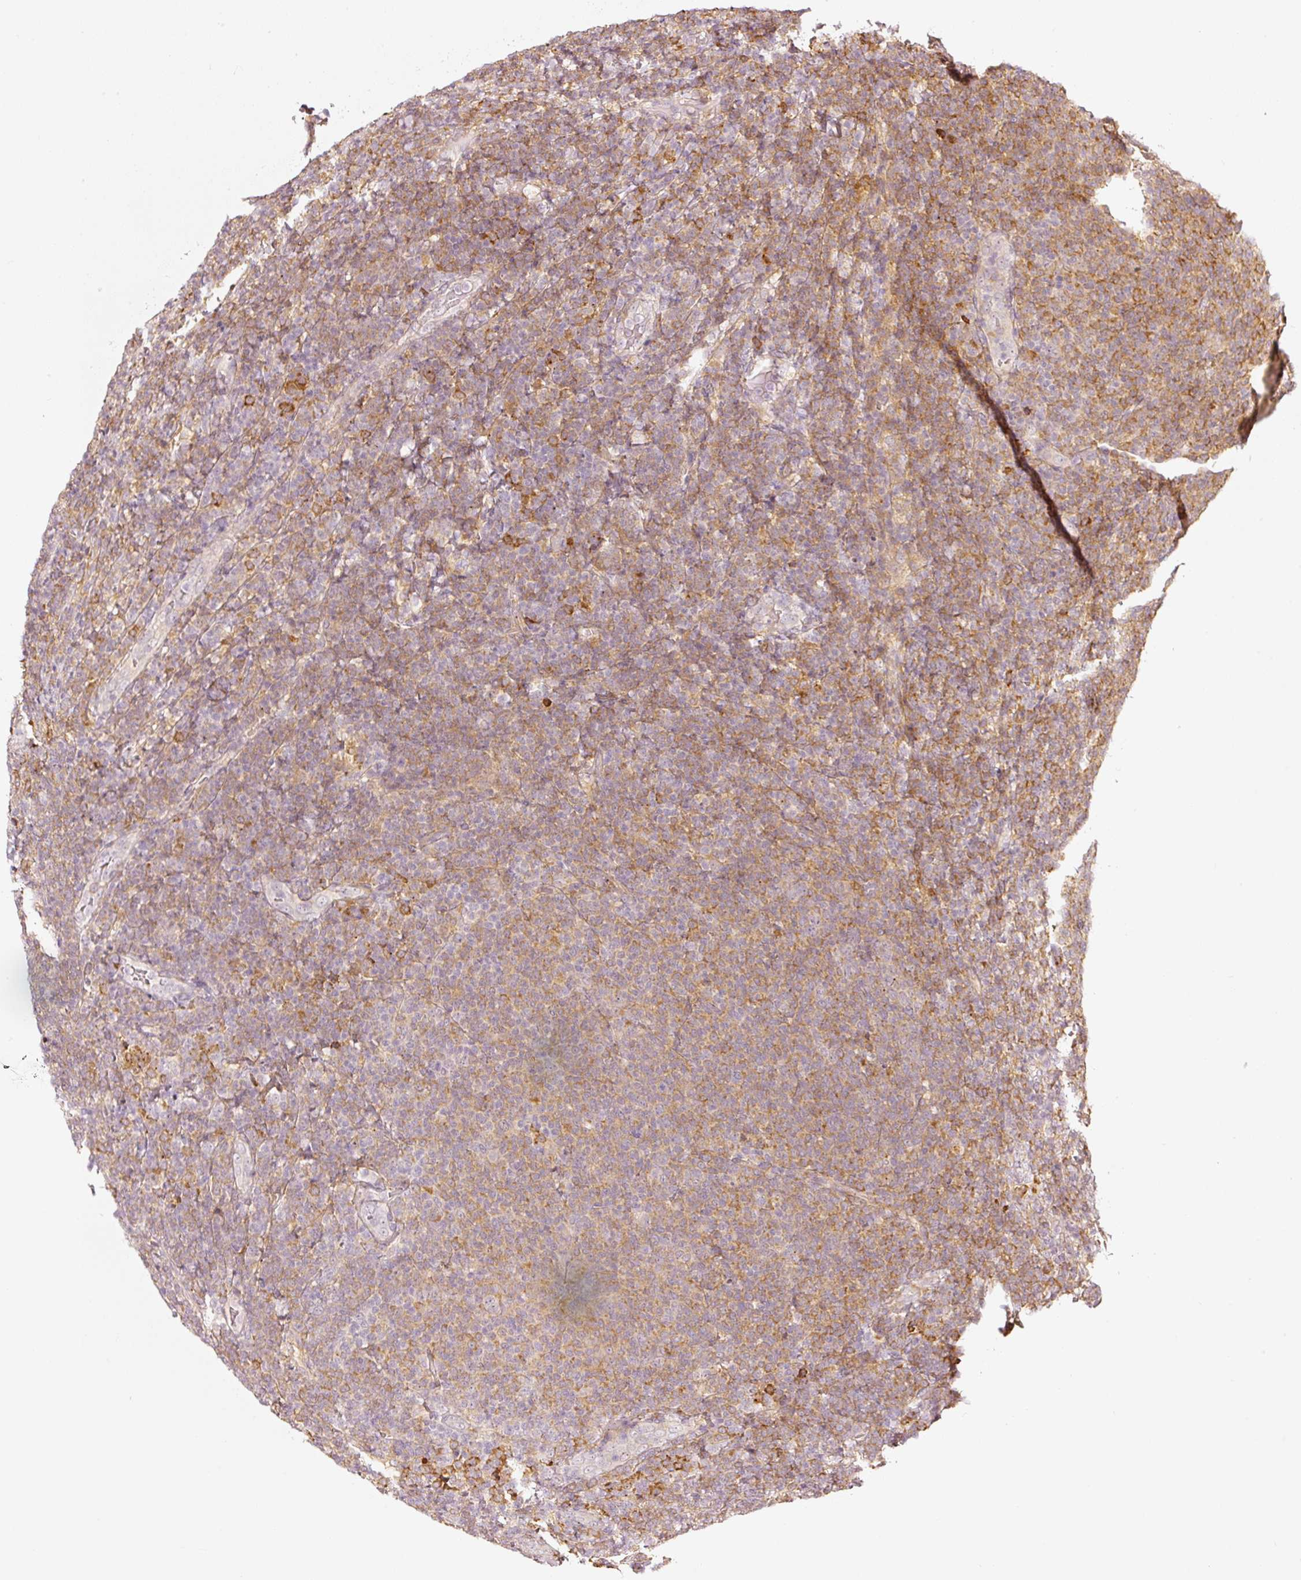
{"staining": {"intensity": "weak", "quantity": "25%-75%", "location": "cytoplasmic/membranous"}, "tissue": "lymphoma", "cell_type": "Tumor cells", "image_type": "cancer", "snomed": [{"axis": "morphology", "description": "Malignant lymphoma, non-Hodgkin's type, Low grade"}, {"axis": "topography", "description": "Lymph node"}], "caption": "Malignant lymphoma, non-Hodgkin's type (low-grade) tissue demonstrates weak cytoplasmic/membranous positivity in about 25%-75% of tumor cells, visualized by immunohistochemistry. The protein of interest is stained brown, and the nuclei are stained in blue (DAB IHC with brightfield microscopy, high magnification).", "gene": "DRD2", "patient": {"sex": "male", "age": 66}}